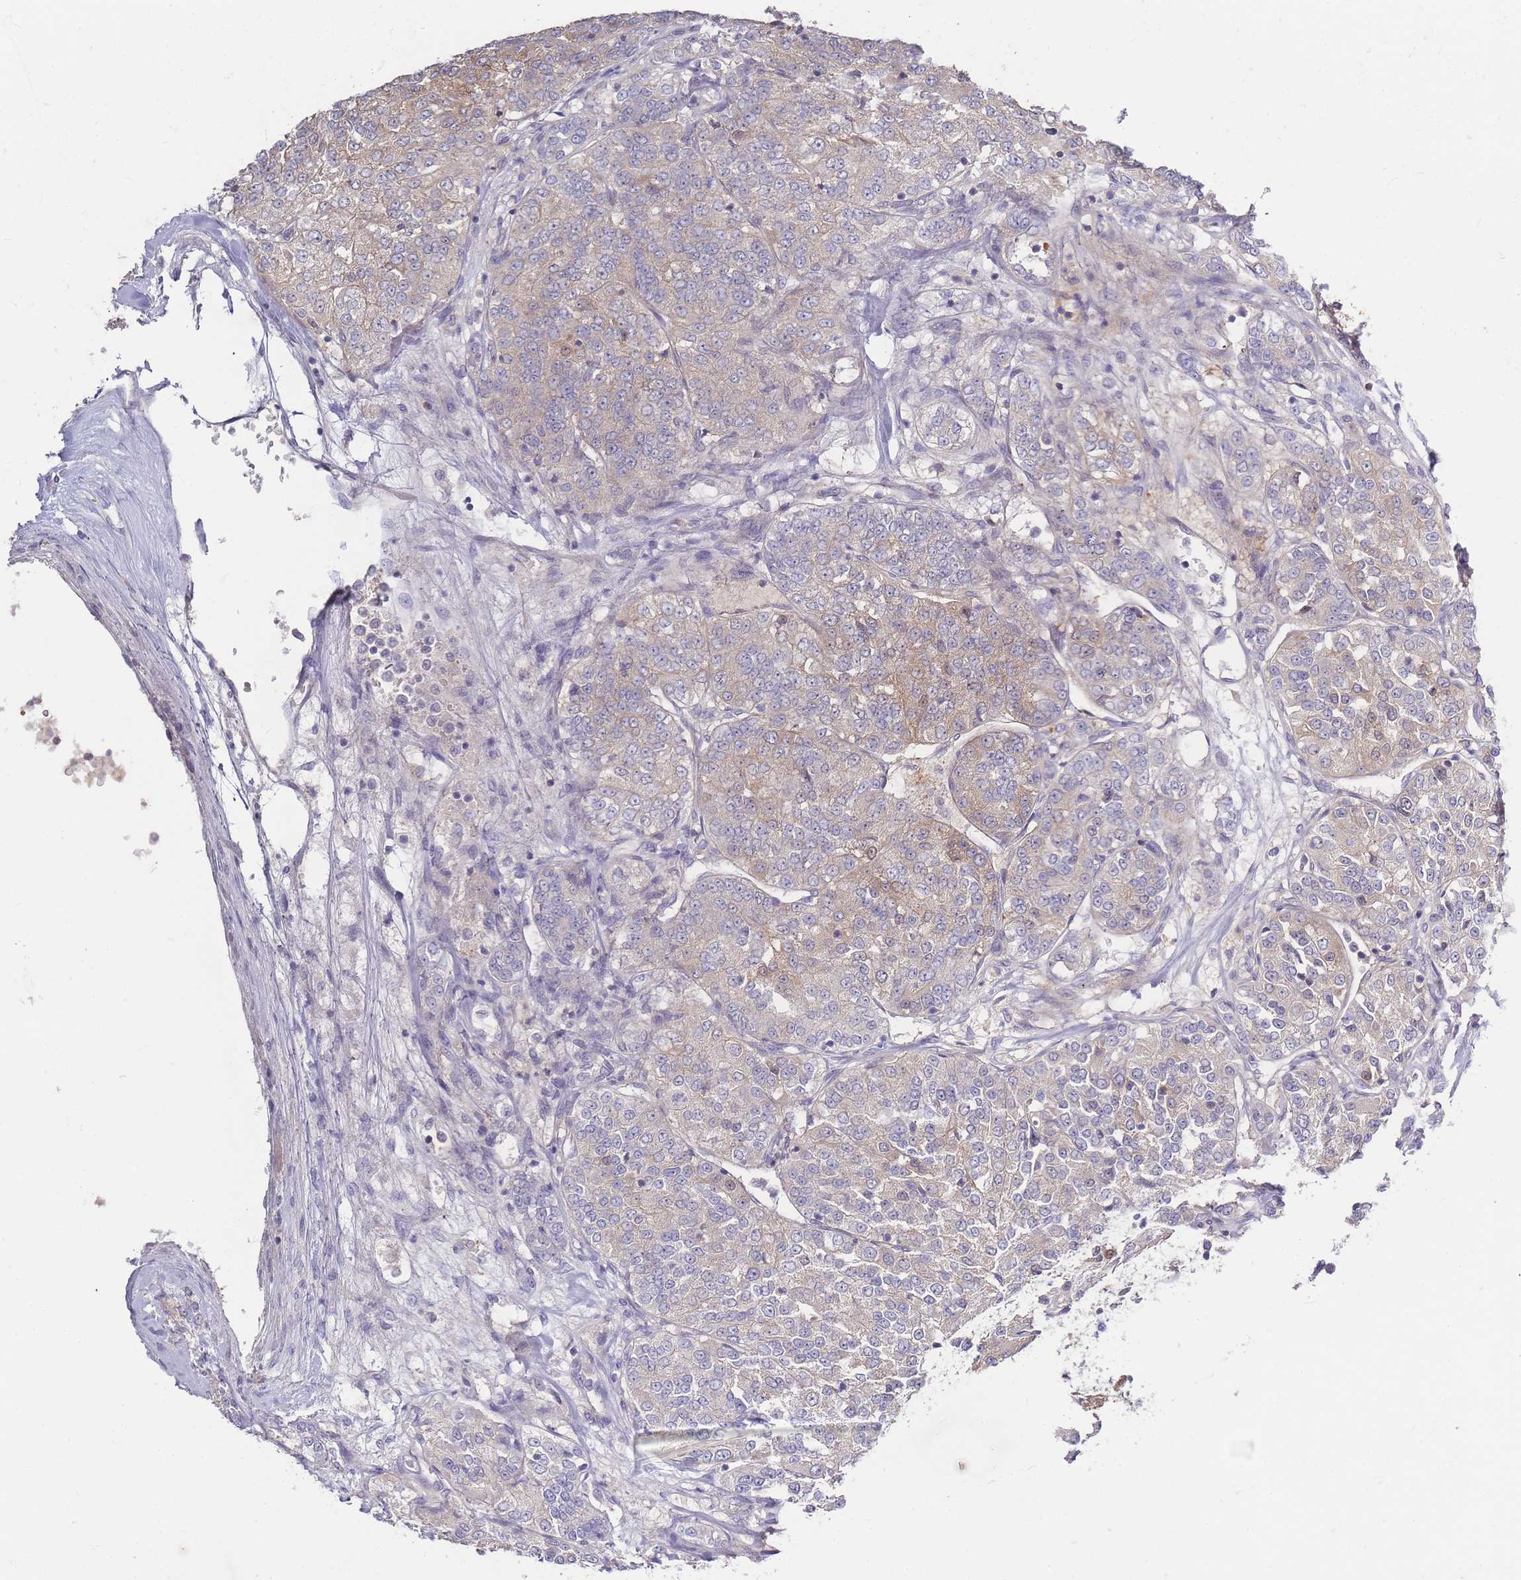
{"staining": {"intensity": "weak", "quantity": "<25%", "location": "cytoplasmic/membranous"}, "tissue": "renal cancer", "cell_type": "Tumor cells", "image_type": "cancer", "snomed": [{"axis": "morphology", "description": "Adenocarcinoma, NOS"}, {"axis": "topography", "description": "Kidney"}], "caption": "Immunohistochemistry (IHC) of human adenocarcinoma (renal) reveals no positivity in tumor cells. Brightfield microscopy of IHC stained with DAB (brown) and hematoxylin (blue), captured at high magnification.", "gene": "SPHKAP", "patient": {"sex": "female", "age": 63}}